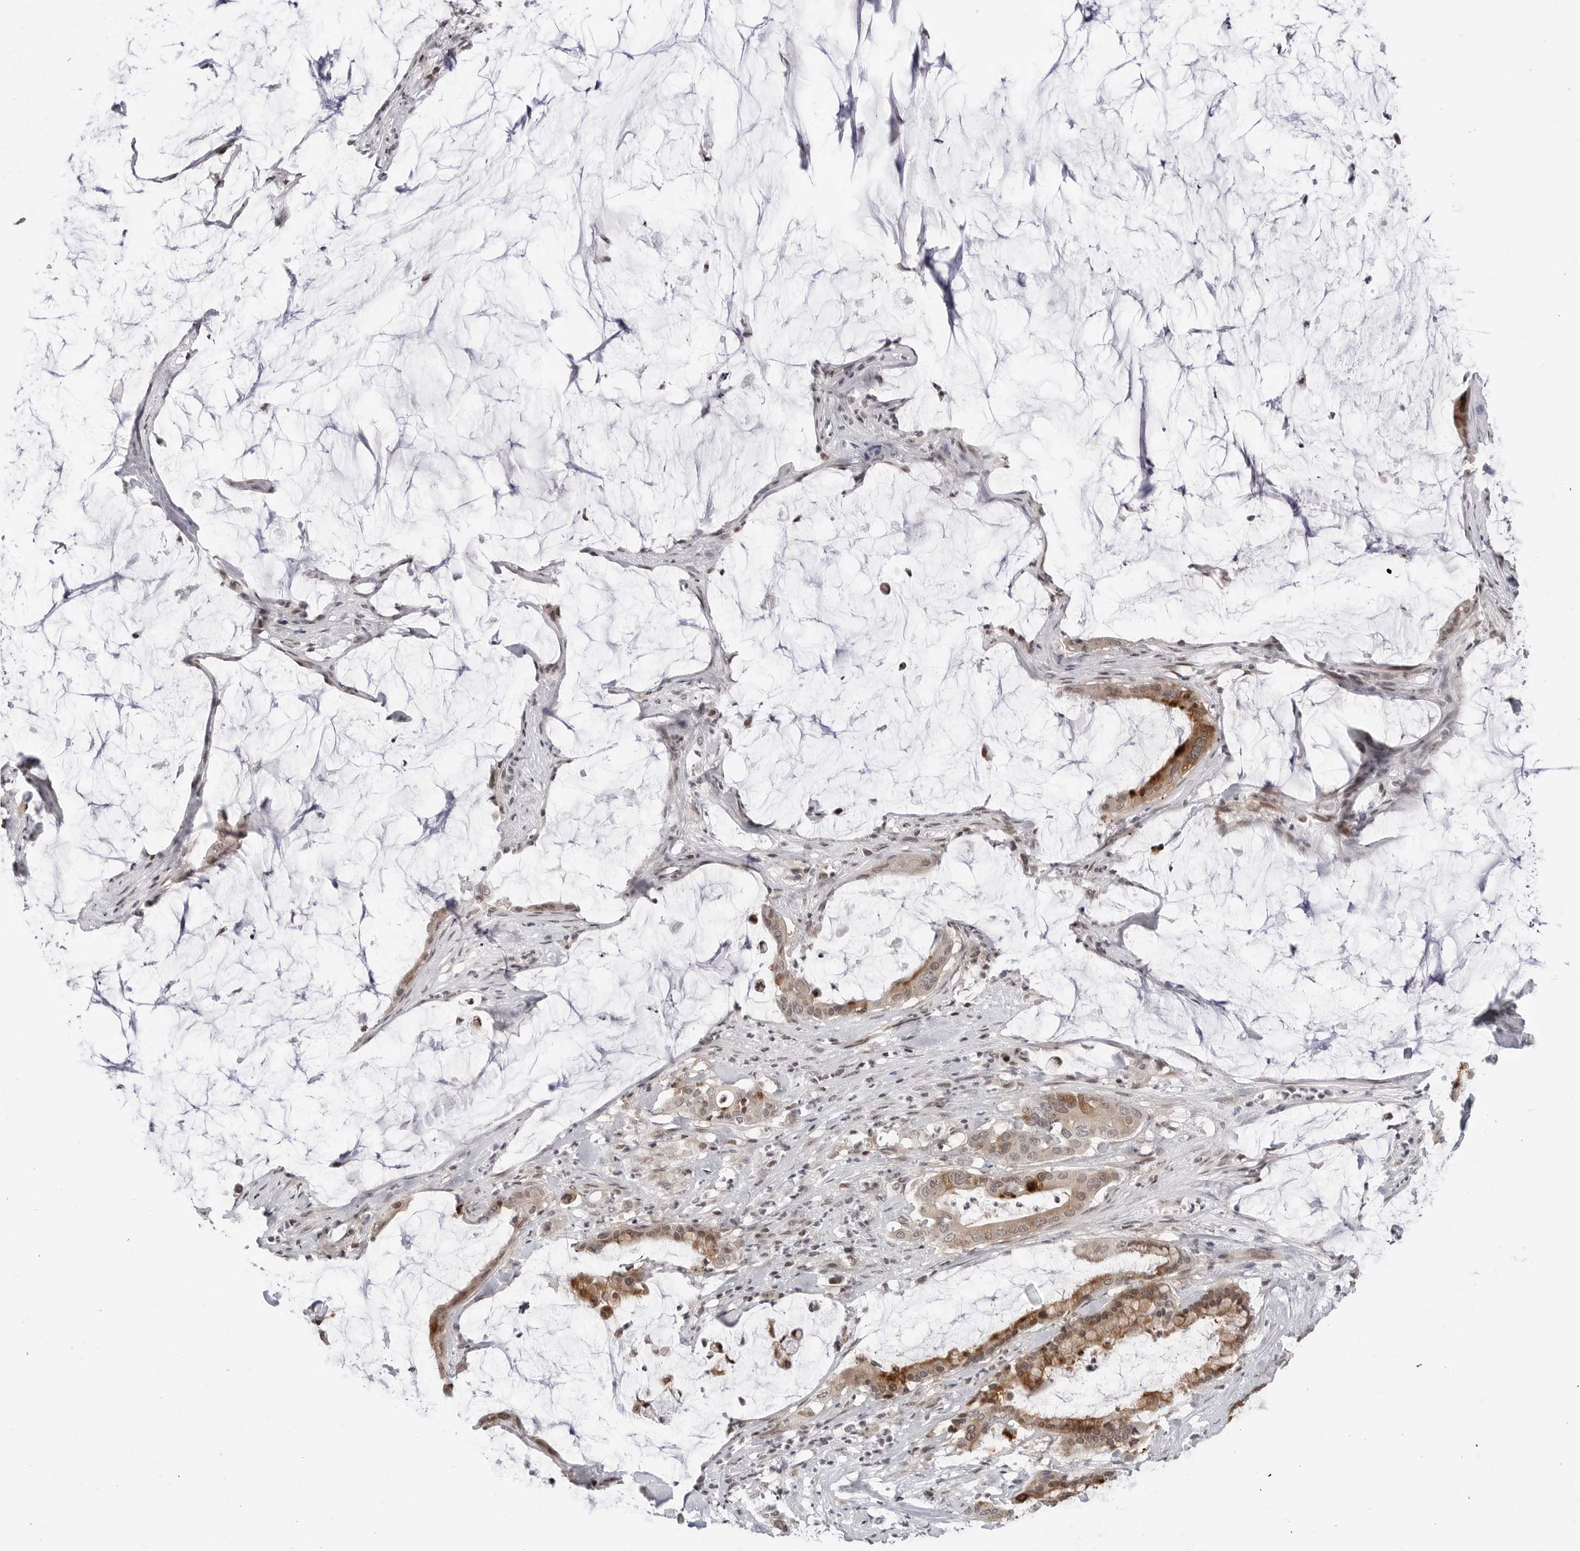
{"staining": {"intensity": "moderate", "quantity": ">75%", "location": "cytoplasmic/membranous,nuclear"}, "tissue": "pancreatic cancer", "cell_type": "Tumor cells", "image_type": "cancer", "snomed": [{"axis": "morphology", "description": "Adenocarcinoma, NOS"}, {"axis": "topography", "description": "Pancreas"}], "caption": "About >75% of tumor cells in human pancreatic adenocarcinoma exhibit moderate cytoplasmic/membranous and nuclear protein expression as visualized by brown immunohistochemical staining.", "gene": "C8orf33", "patient": {"sex": "male", "age": 41}}